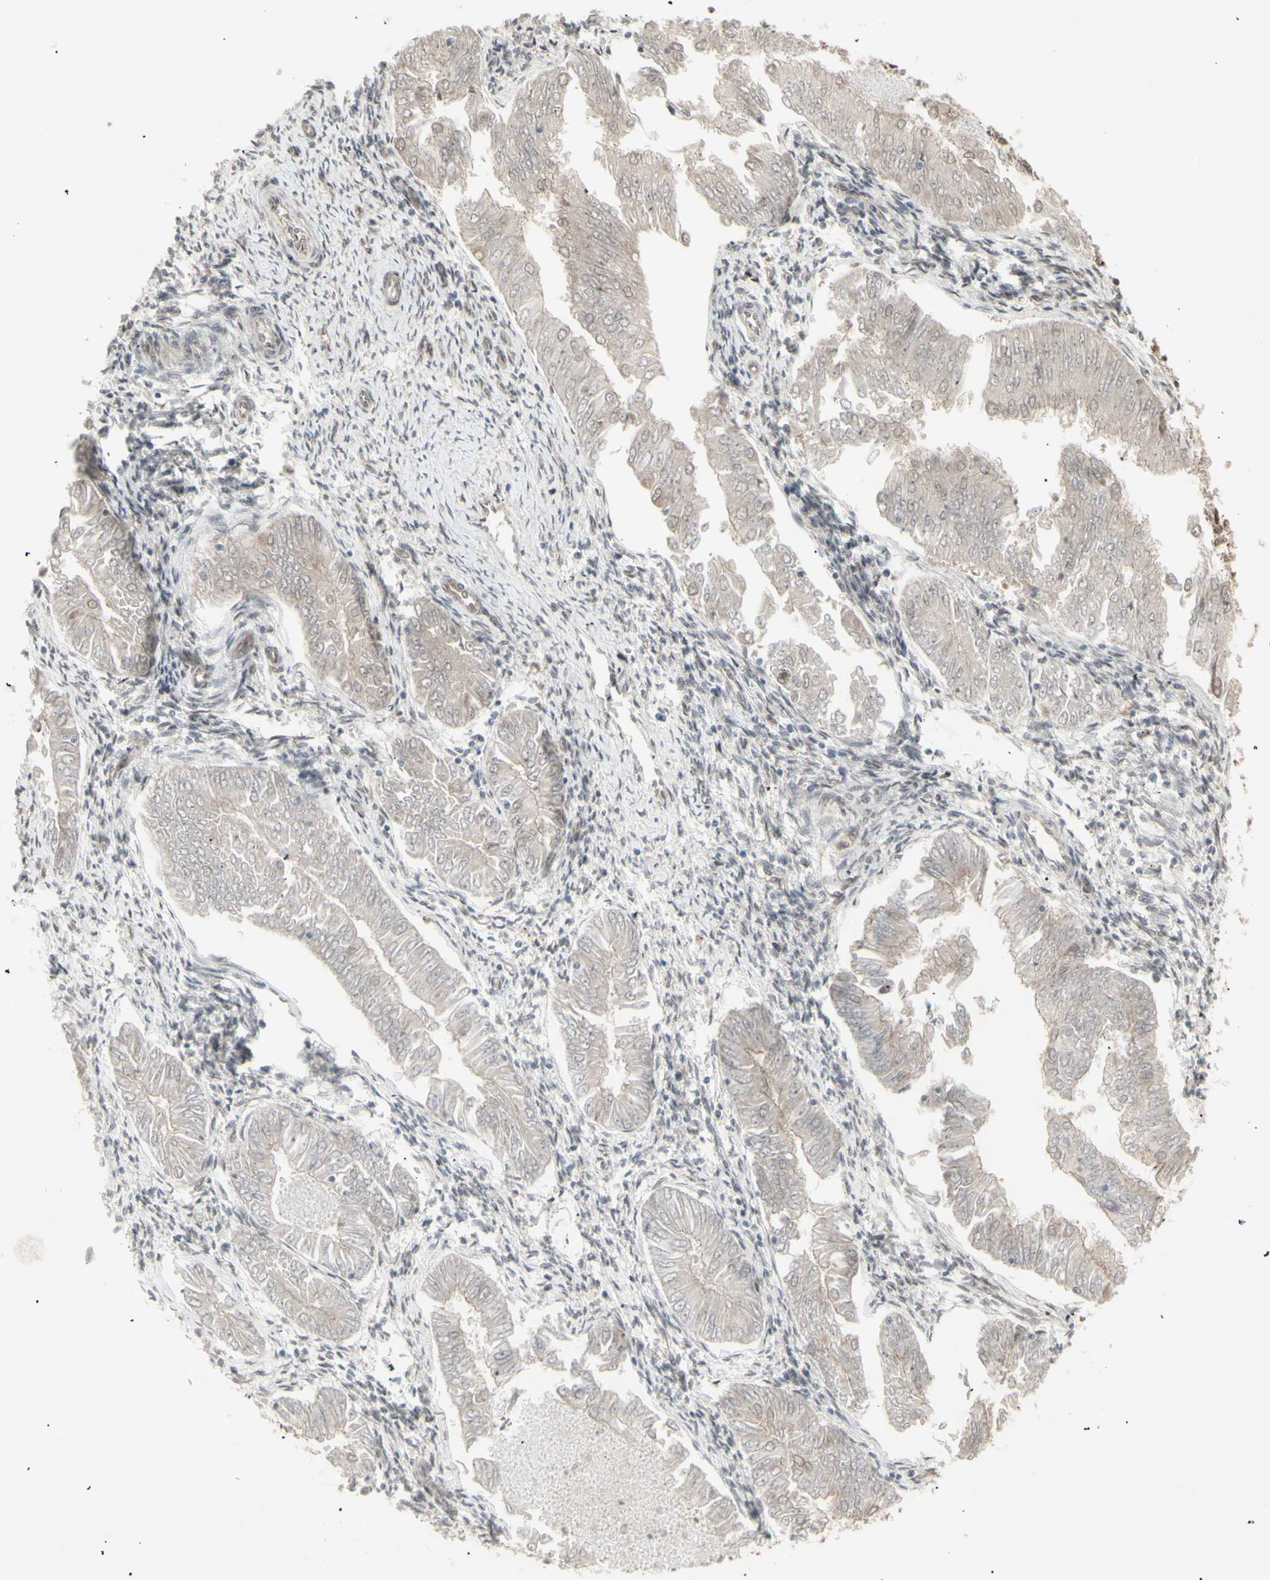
{"staining": {"intensity": "weak", "quantity": ">75%", "location": "cytoplasmic/membranous"}, "tissue": "endometrial cancer", "cell_type": "Tumor cells", "image_type": "cancer", "snomed": [{"axis": "morphology", "description": "Adenocarcinoma, NOS"}, {"axis": "topography", "description": "Endometrium"}], "caption": "Immunohistochemistry histopathology image of human endometrial adenocarcinoma stained for a protein (brown), which exhibits low levels of weak cytoplasmic/membranous positivity in approximately >75% of tumor cells.", "gene": "CBX1", "patient": {"sex": "female", "age": 53}}